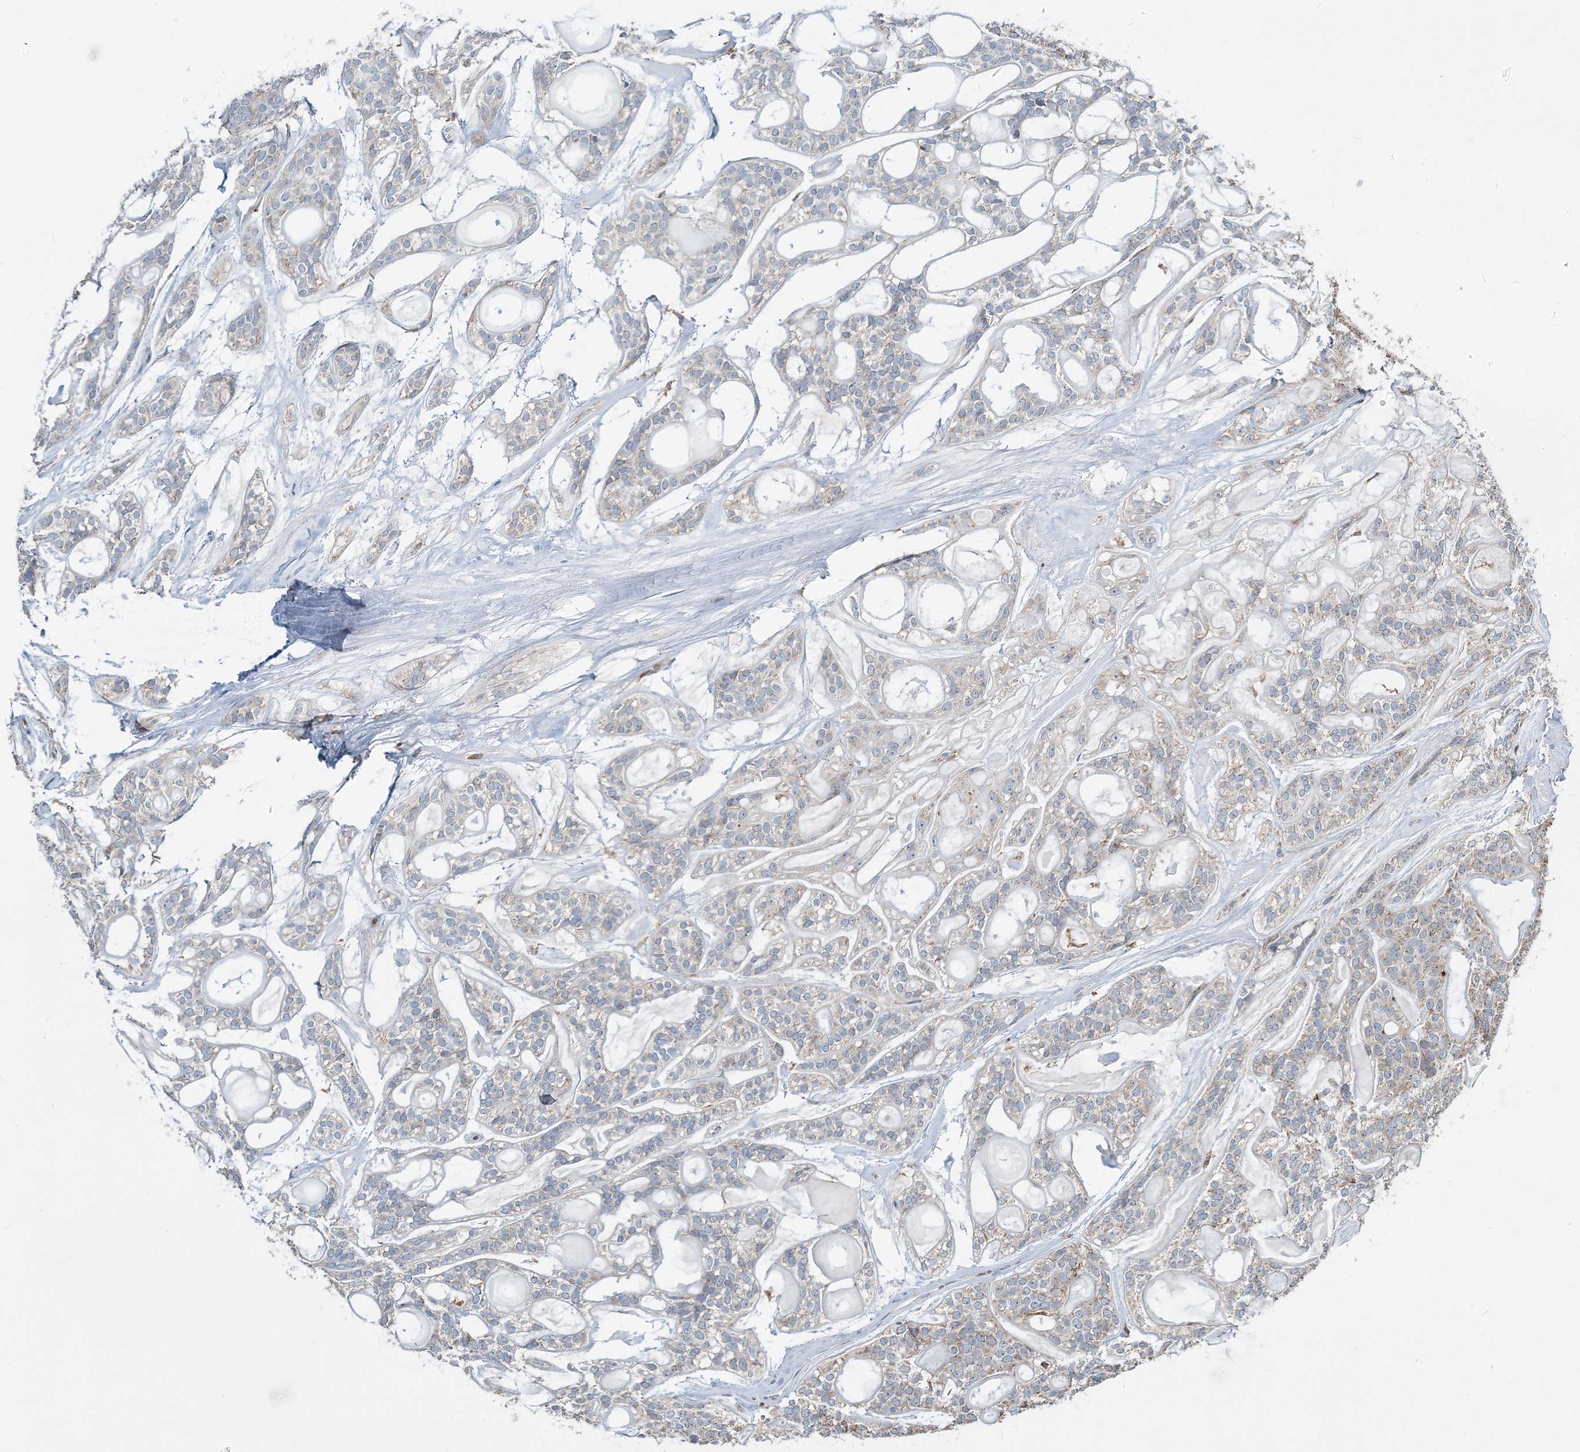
{"staining": {"intensity": "moderate", "quantity": "<25%", "location": "cytoplasmic/membranous"}, "tissue": "head and neck cancer", "cell_type": "Tumor cells", "image_type": "cancer", "snomed": [{"axis": "morphology", "description": "Adenocarcinoma, NOS"}, {"axis": "topography", "description": "Head-Neck"}], "caption": "Protein expression analysis of head and neck adenocarcinoma displays moderate cytoplasmic/membranous staining in about <25% of tumor cells. The staining was performed using DAB, with brown indicating positive protein expression. Nuclei are stained blue with hematoxylin.", "gene": "TMLHE", "patient": {"sex": "male", "age": 66}}